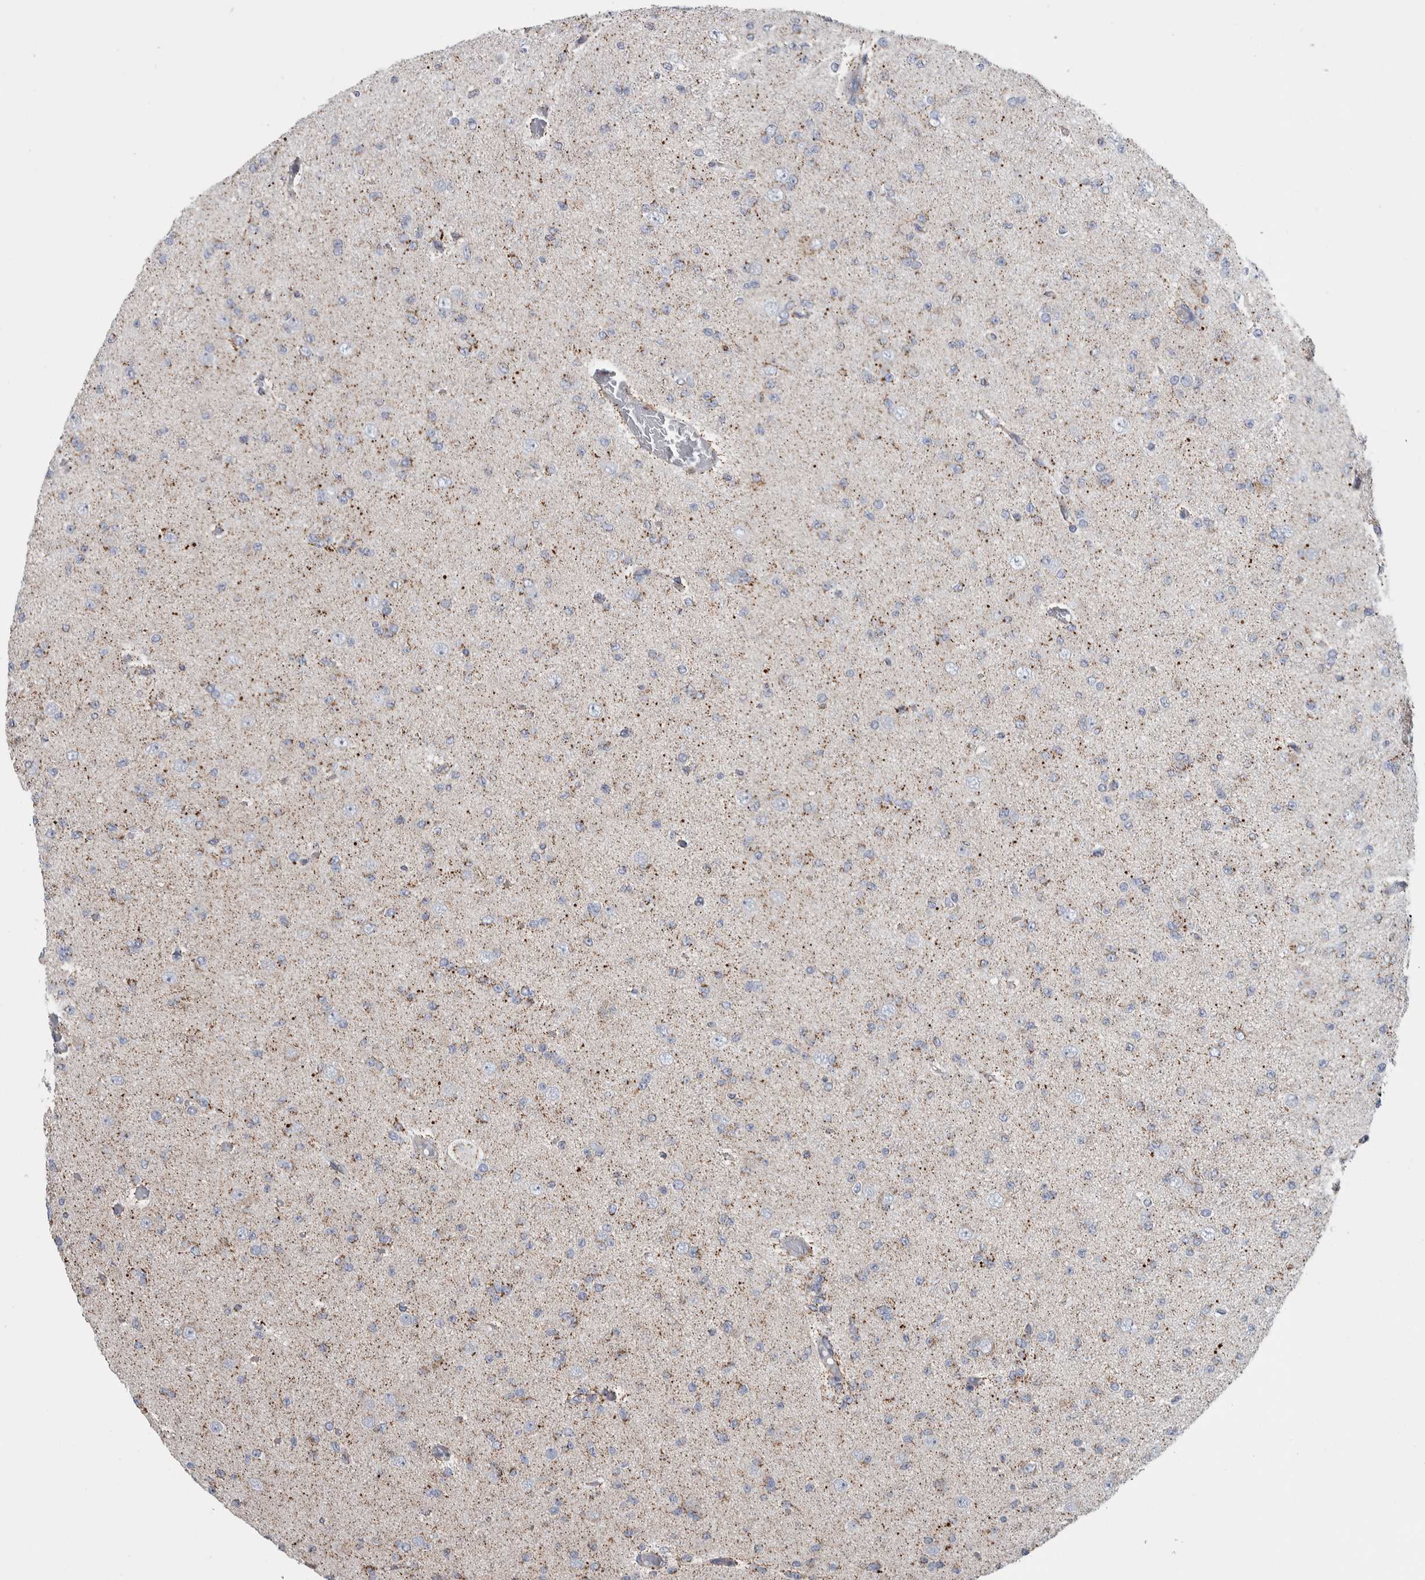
{"staining": {"intensity": "weak", "quantity": "<25%", "location": "cytoplasmic/membranous"}, "tissue": "glioma", "cell_type": "Tumor cells", "image_type": "cancer", "snomed": [{"axis": "morphology", "description": "Glioma, malignant, Low grade"}, {"axis": "topography", "description": "Brain"}], "caption": "This is an IHC image of malignant low-grade glioma. There is no expression in tumor cells.", "gene": "ETFA", "patient": {"sex": "female", "age": 22}}